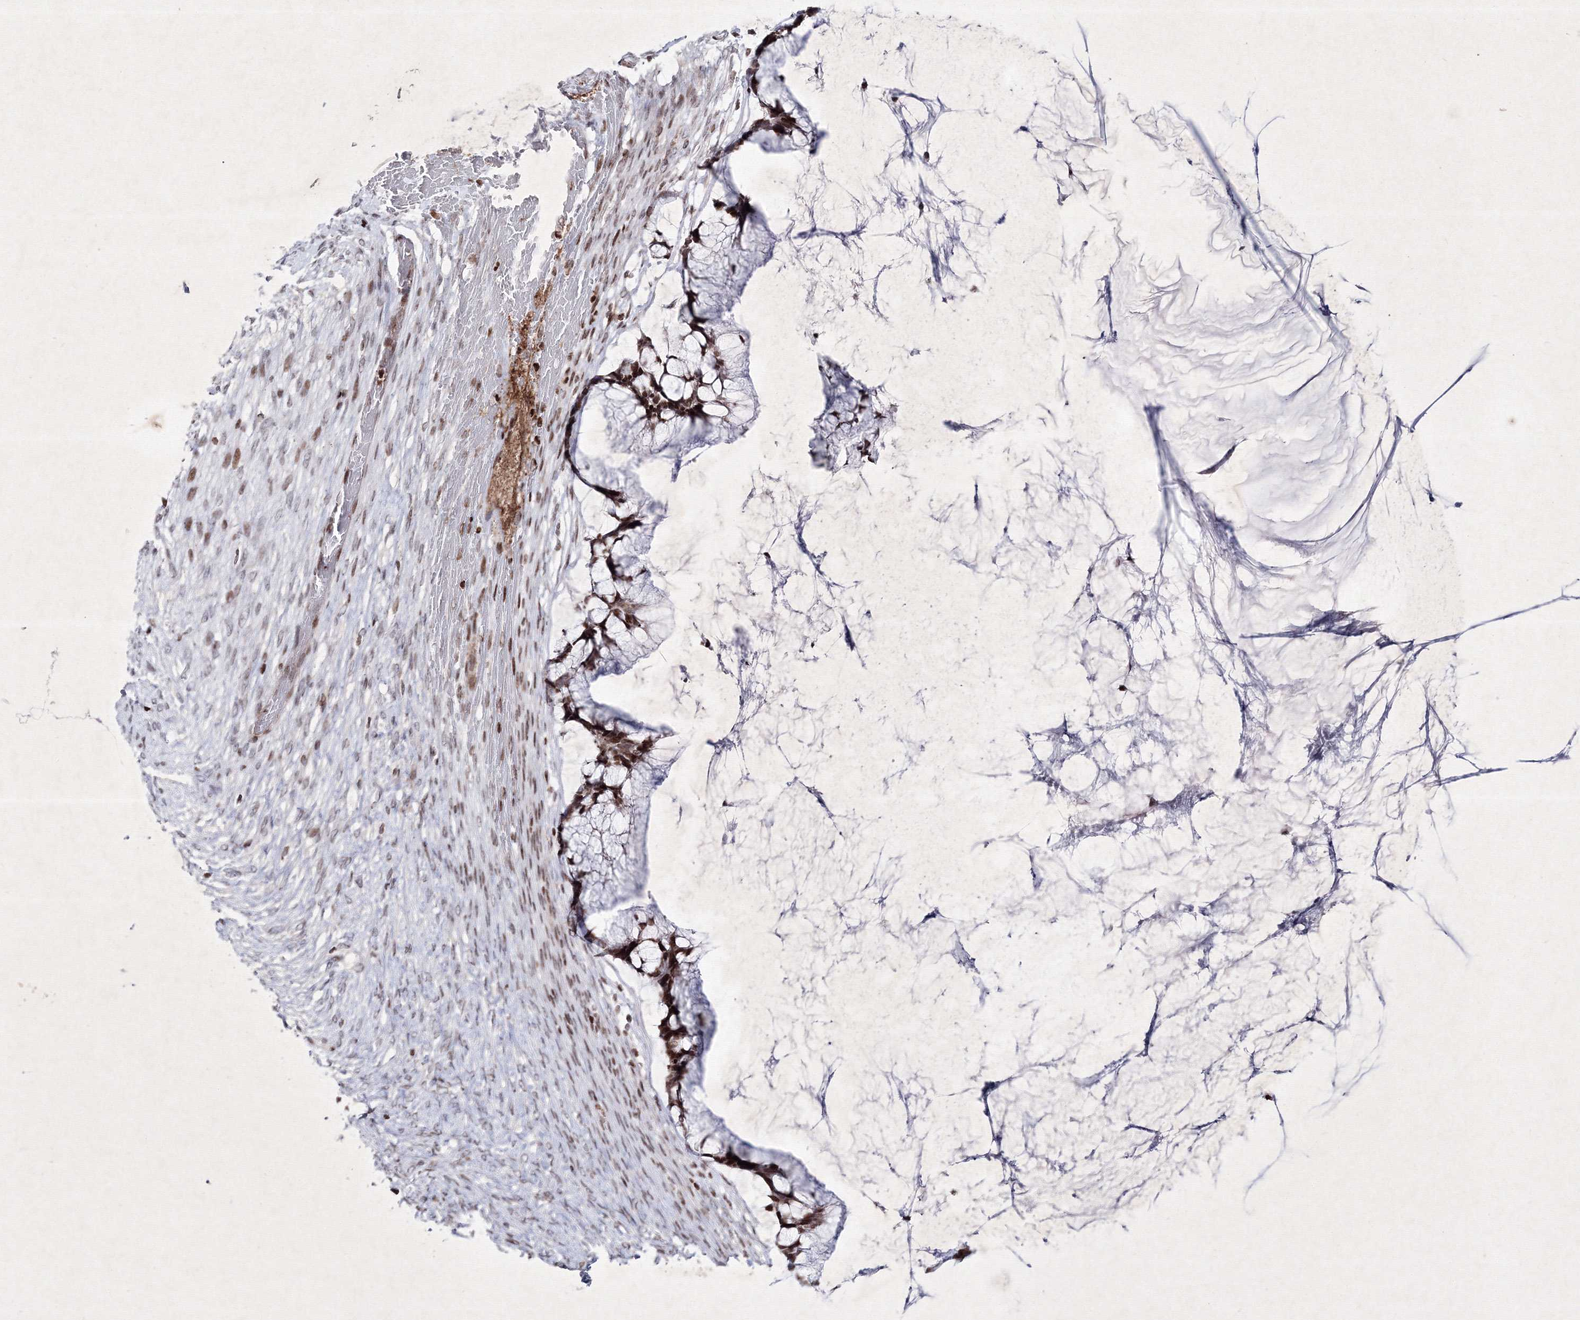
{"staining": {"intensity": "moderate", "quantity": "25%-75%", "location": "cytoplasmic/membranous,nuclear"}, "tissue": "ovarian cancer", "cell_type": "Tumor cells", "image_type": "cancer", "snomed": [{"axis": "morphology", "description": "Cystadenocarcinoma, mucinous, NOS"}, {"axis": "topography", "description": "Ovary"}], "caption": "Immunohistochemistry image of human ovarian mucinous cystadenocarcinoma stained for a protein (brown), which demonstrates medium levels of moderate cytoplasmic/membranous and nuclear staining in about 25%-75% of tumor cells.", "gene": "SMIM29", "patient": {"sex": "female", "age": 42}}